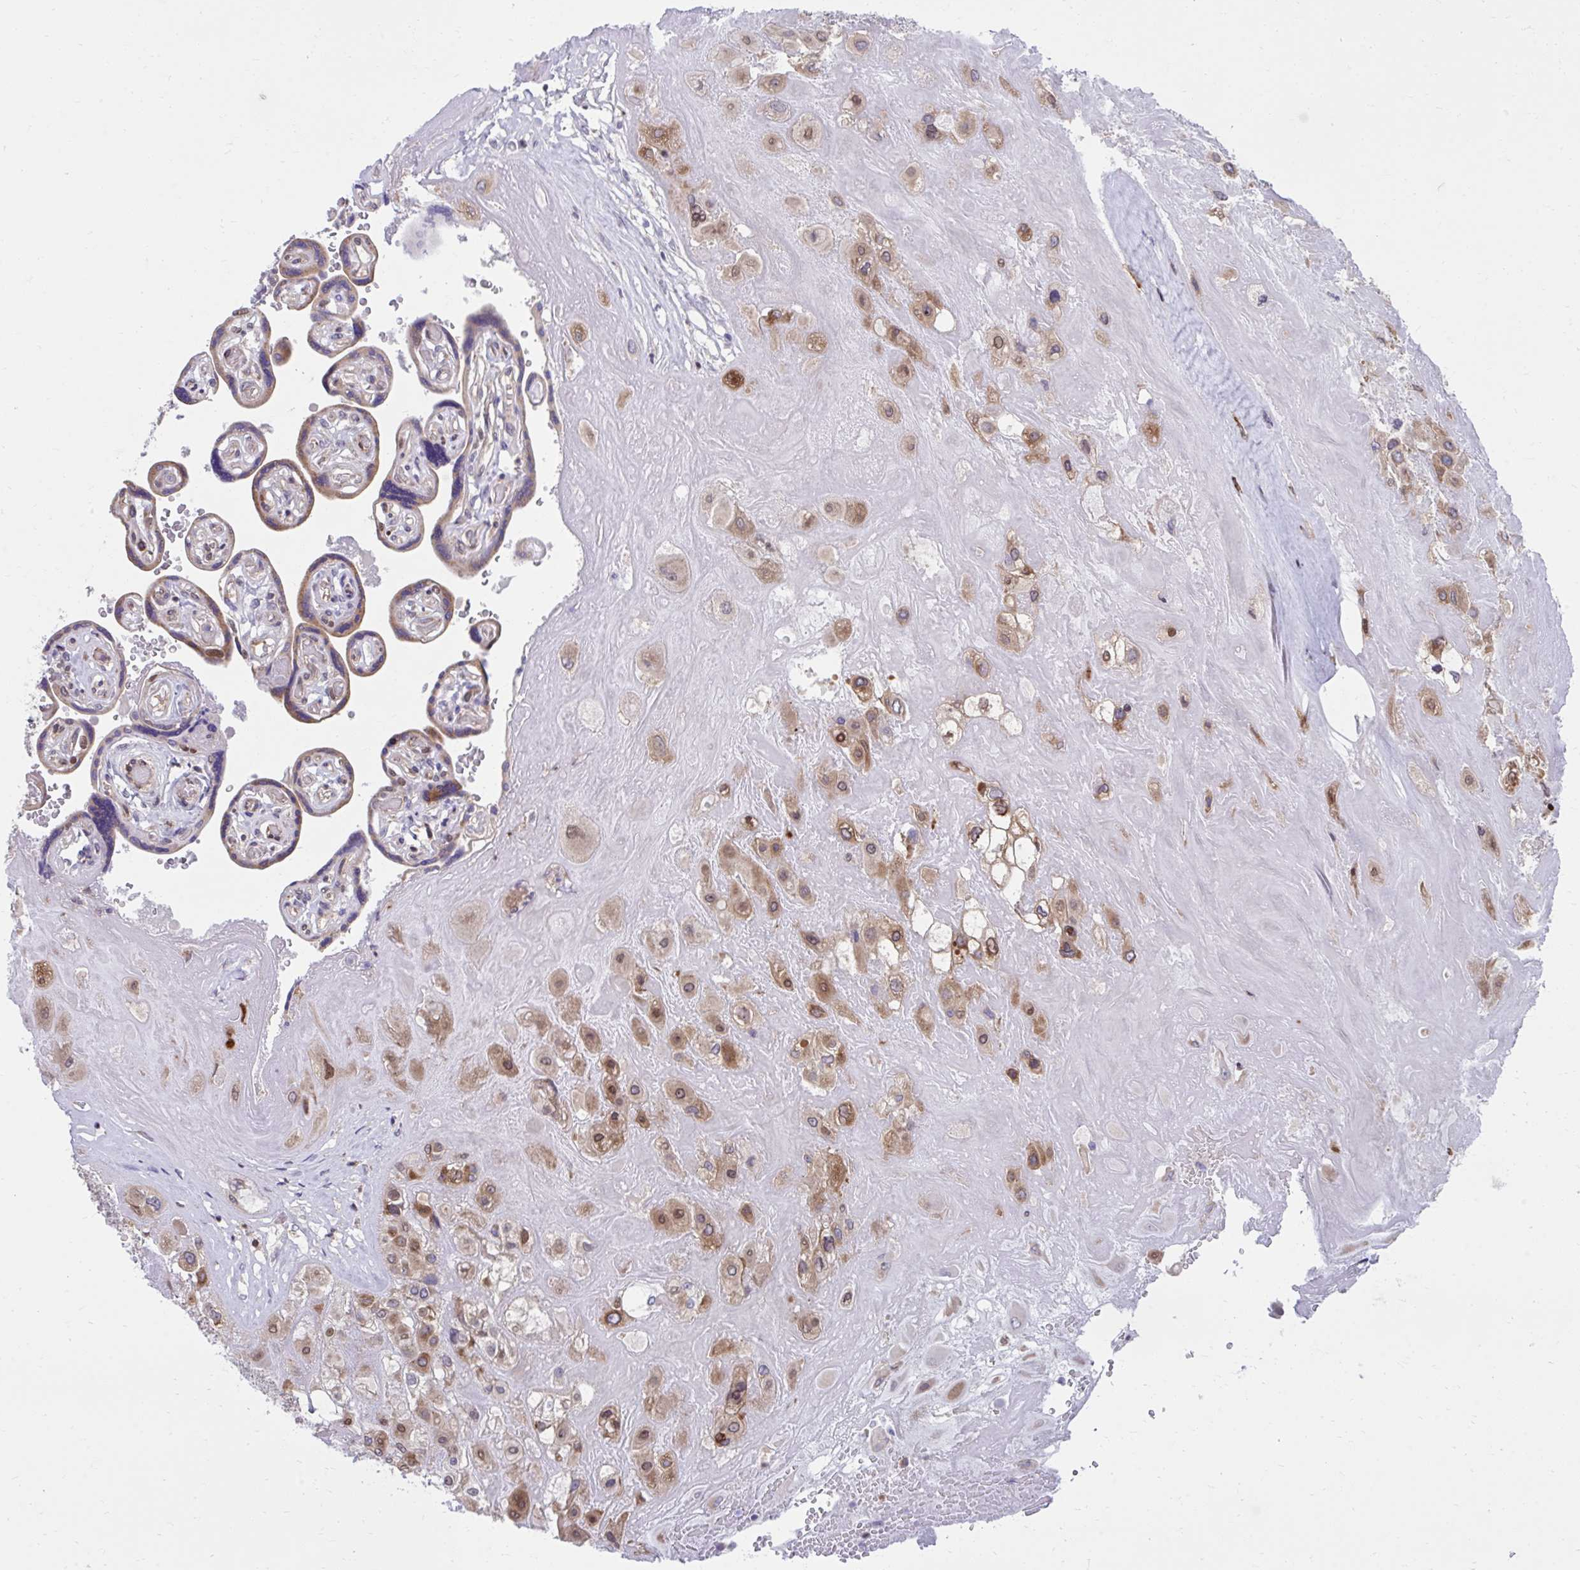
{"staining": {"intensity": "moderate", "quantity": ">75%", "location": "cytoplasmic/membranous,nuclear"}, "tissue": "placenta", "cell_type": "Decidual cells", "image_type": "normal", "snomed": [{"axis": "morphology", "description": "Normal tissue, NOS"}, {"axis": "topography", "description": "Placenta"}], "caption": "IHC histopathology image of unremarkable placenta: placenta stained using immunohistochemistry exhibits medium levels of moderate protein expression localized specifically in the cytoplasmic/membranous,nuclear of decidual cells, appearing as a cytoplasmic/membranous,nuclear brown color.", "gene": "ZNF778", "patient": {"sex": "female", "age": 32}}